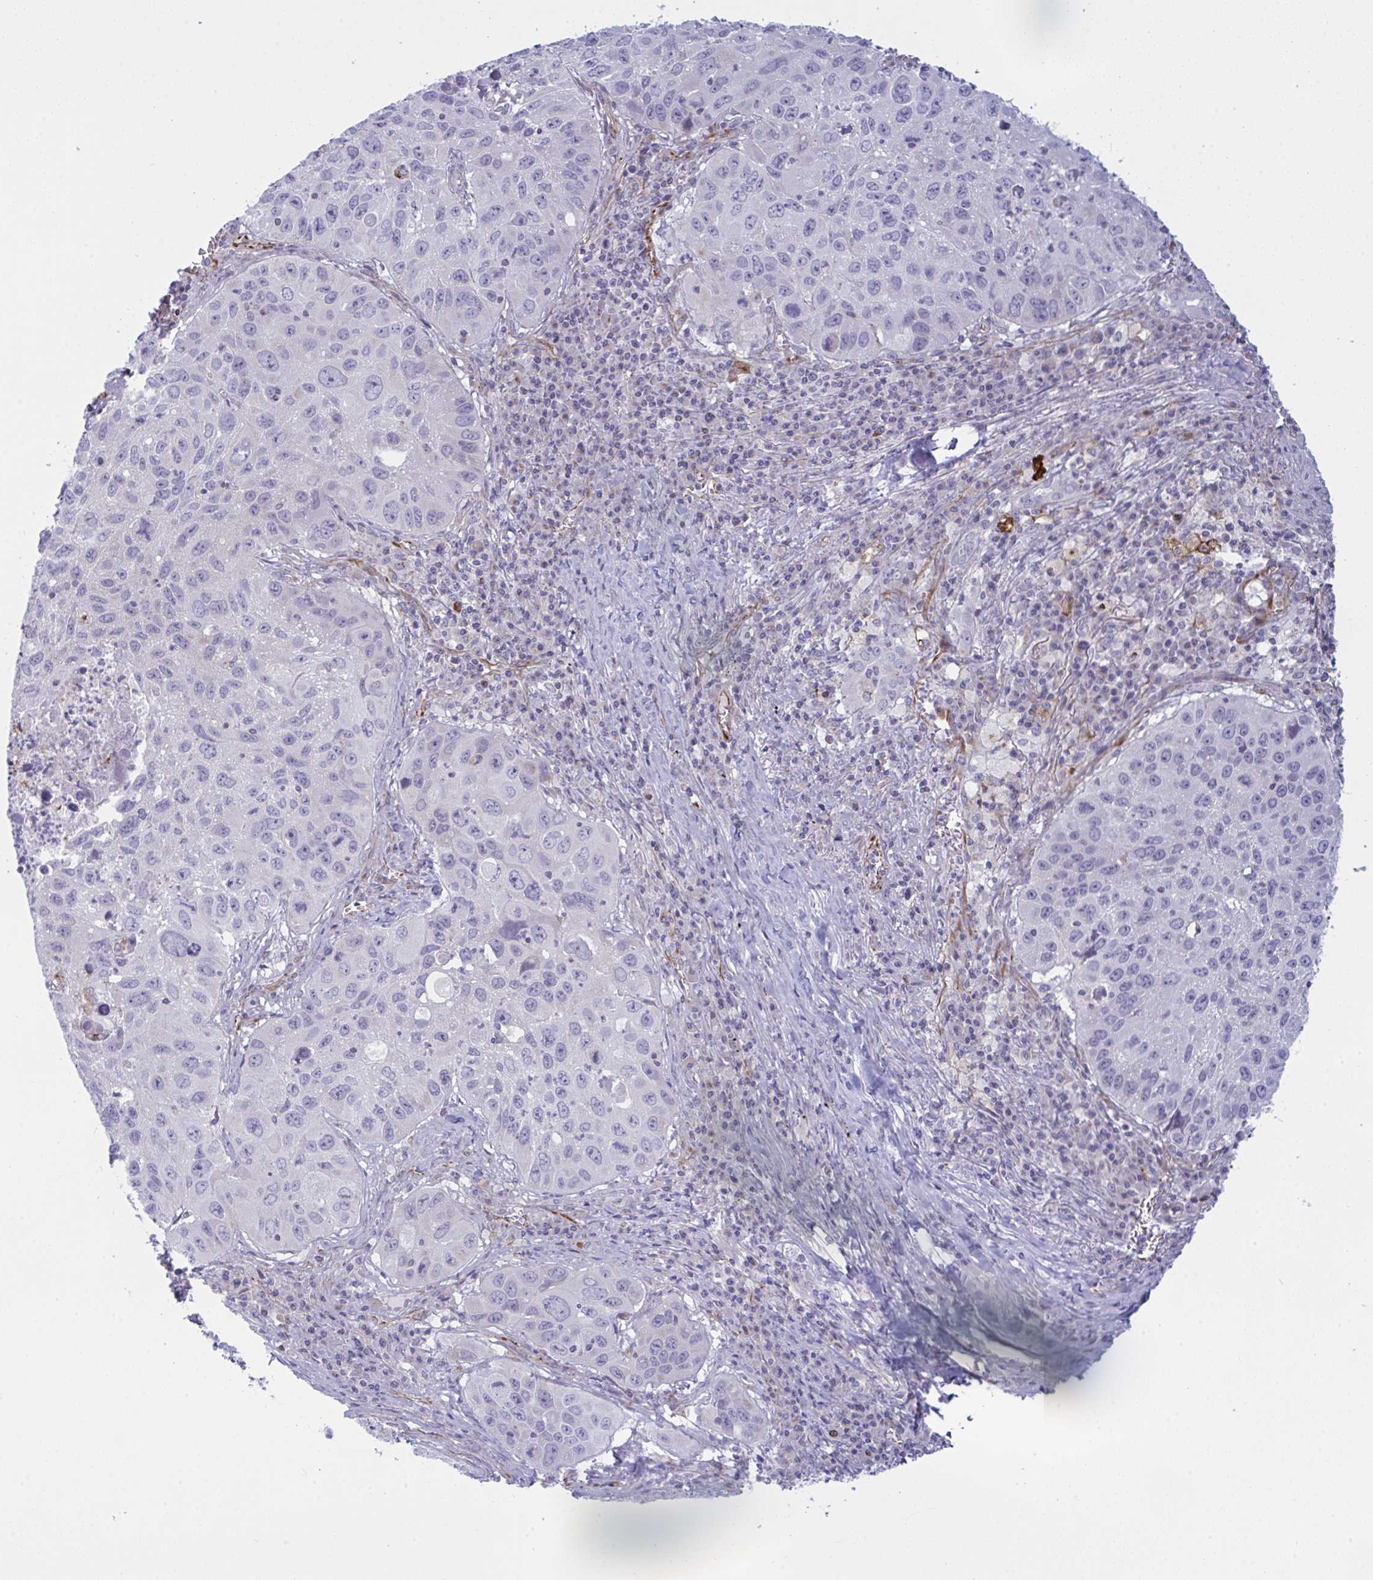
{"staining": {"intensity": "negative", "quantity": "none", "location": "none"}, "tissue": "lung cancer", "cell_type": "Tumor cells", "image_type": "cancer", "snomed": [{"axis": "morphology", "description": "Squamous cell carcinoma, NOS"}, {"axis": "topography", "description": "Lung"}], "caption": "High power microscopy image of an IHC micrograph of lung cancer (squamous cell carcinoma), revealing no significant expression in tumor cells. The staining is performed using DAB (3,3'-diaminobenzidine) brown chromogen with nuclei counter-stained in using hematoxylin.", "gene": "DCBLD1", "patient": {"sex": "female", "age": 61}}